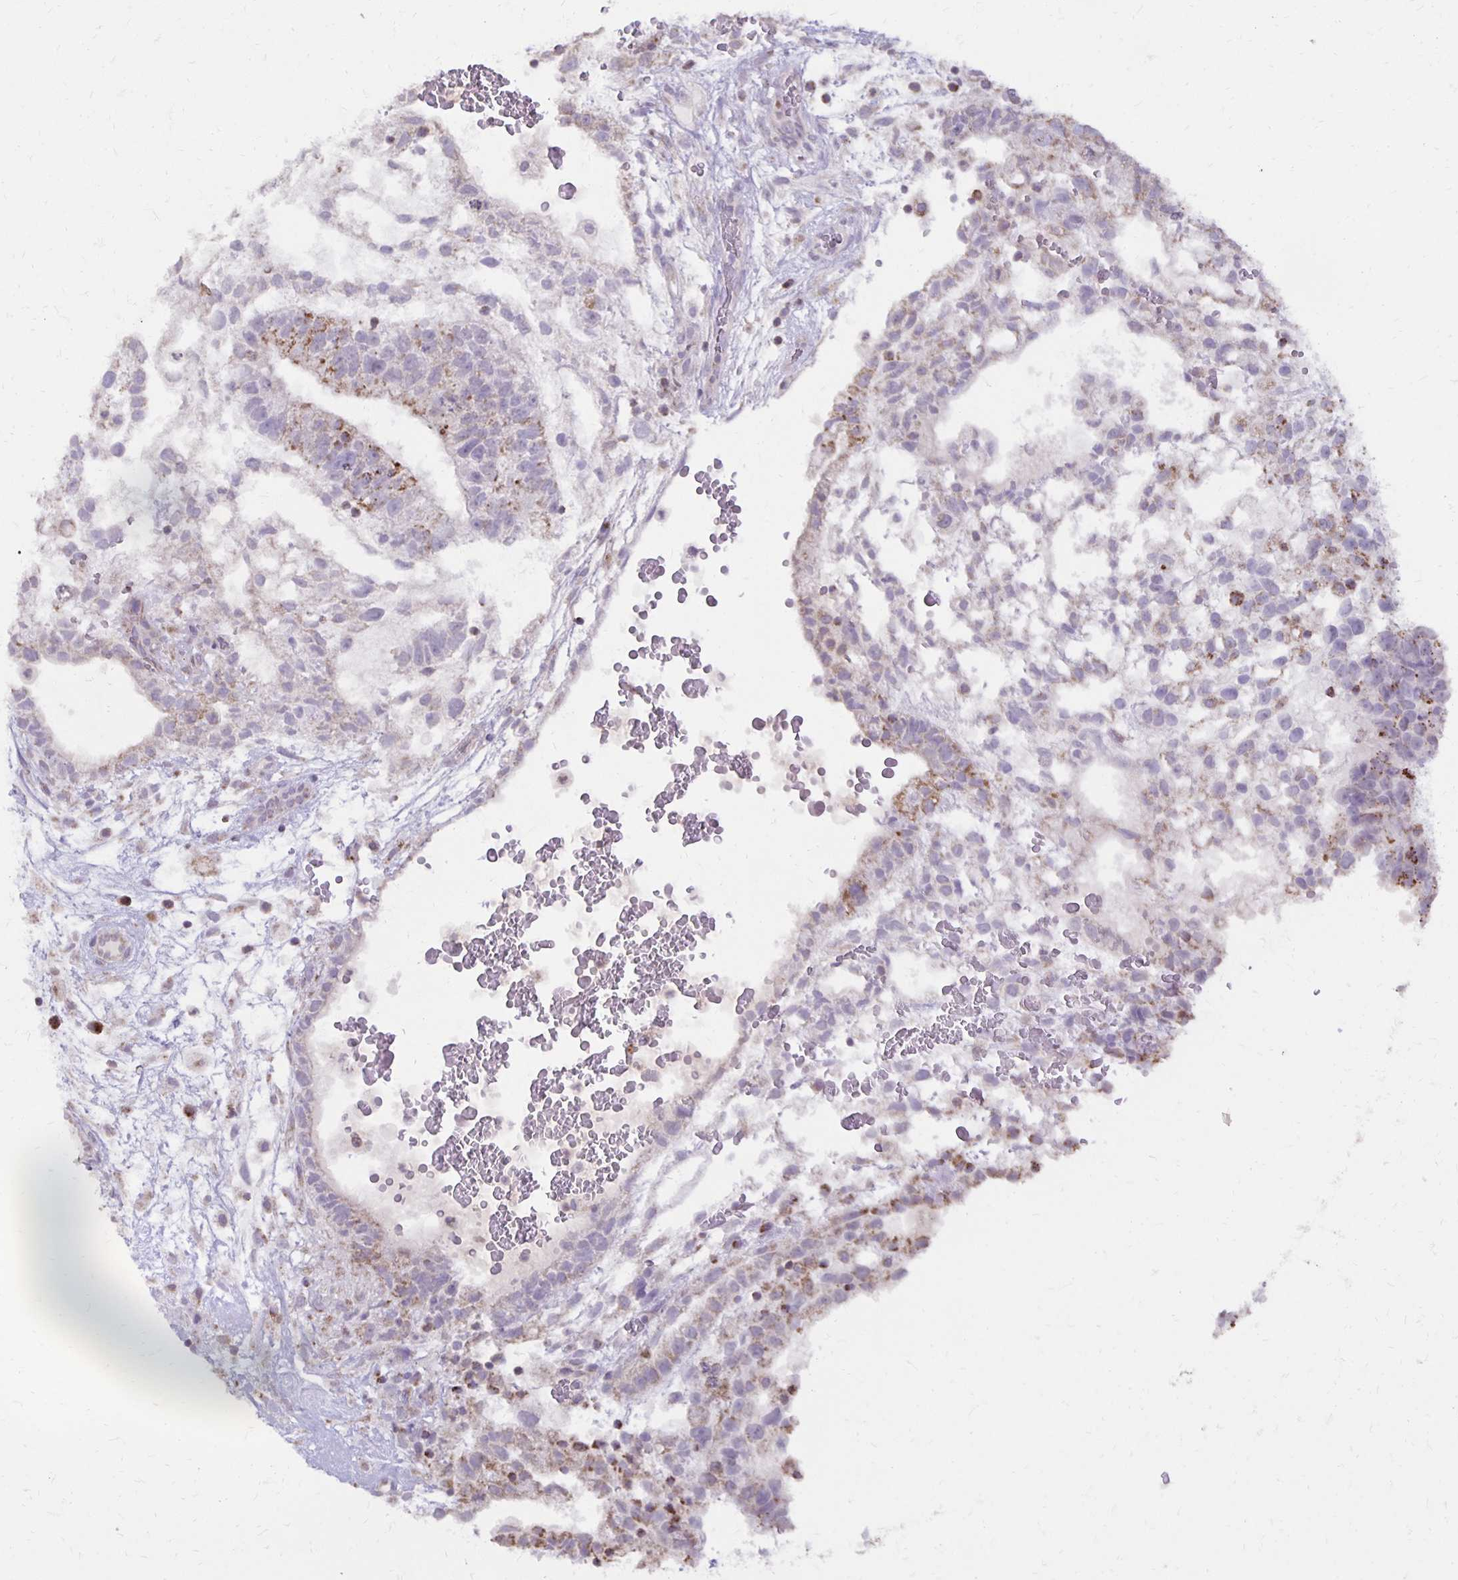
{"staining": {"intensity": "moderate", "quantity": "<25%", "location": "cytoplasmic/membranous"}, "tissue": "testis cancer", "cell_type": "Tumor cells", "image_type": "cancer", "snomed": [{"axis": "morphology", "description": "Normal tissue, NOS"}, {"axis": "morphology", "description": "Carcinoma, Embryonal, NOS"}, {"axis": "topography", "description": "Testis"}], "caption": "A micrograph of testis cancer stained for a protein reveals moderate cytoplasmic/membranous brown staining in tumor cells. The staining is performed using DAB brown chromogen to label protein expression. The nuclei are counter-stained blue using hematoxylin.", "gene": "IER3", "patient": {"sex": "male", "age": 32}}